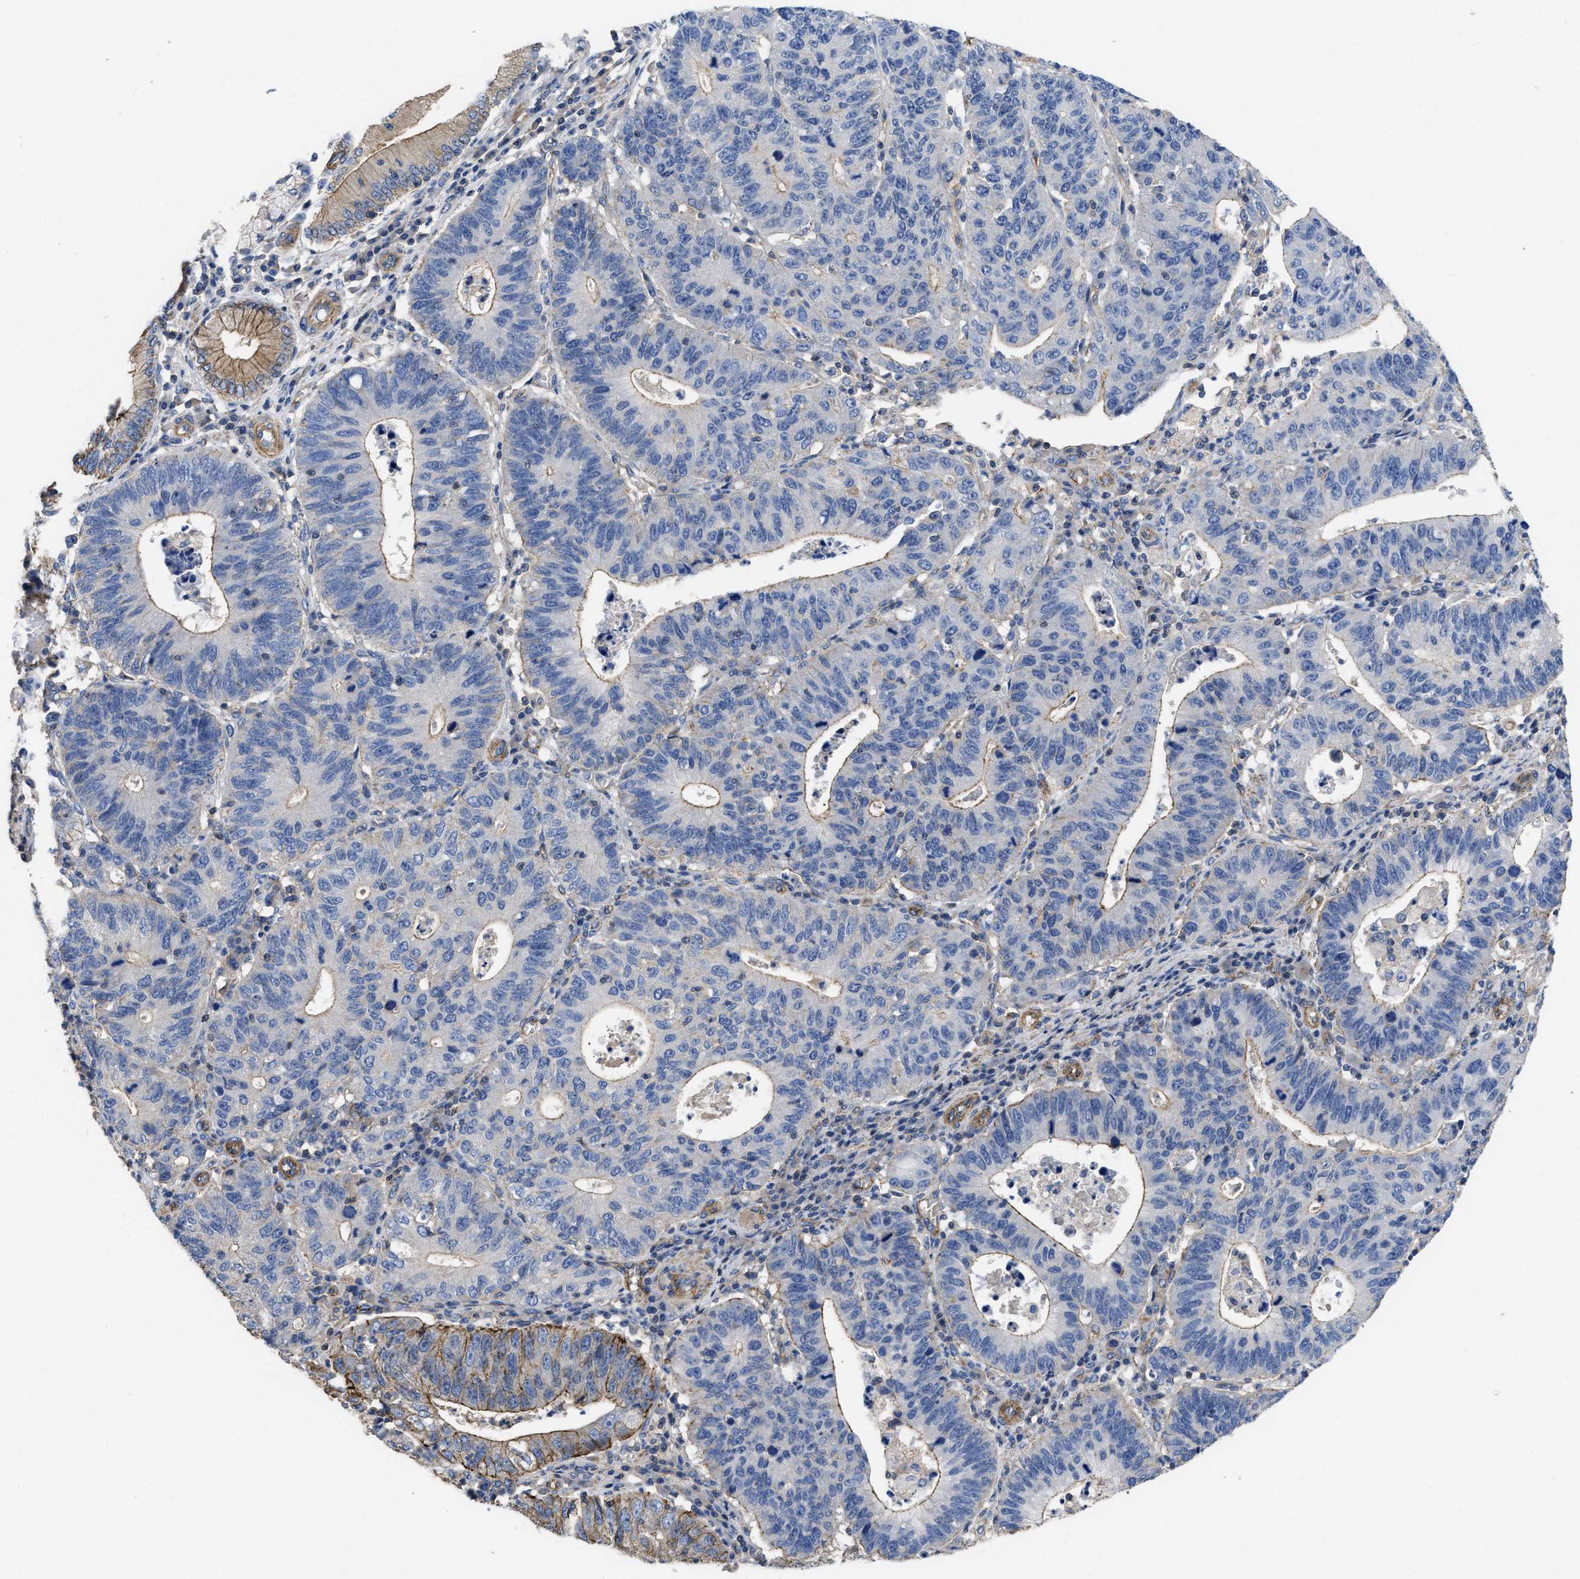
{"staining": {"intensity": "negative", "quantity": "none", "location": "none"}, "tissue": "stomach cancer", "cell_type": "Tumor cells", "image_type": "cancer", "snomed": [{"axis": "morphology", "description": "Adenocarcinoma, NOS"}, {"axis": "topography", "description": "Stomach"}], "caption": "Stomach cancer (adenocarcinoma) stained for a protein using immunohistochemistry shows no expression tumor cells.", "gene": "USP4", "patient": {"sex": "male", "age": 59}}